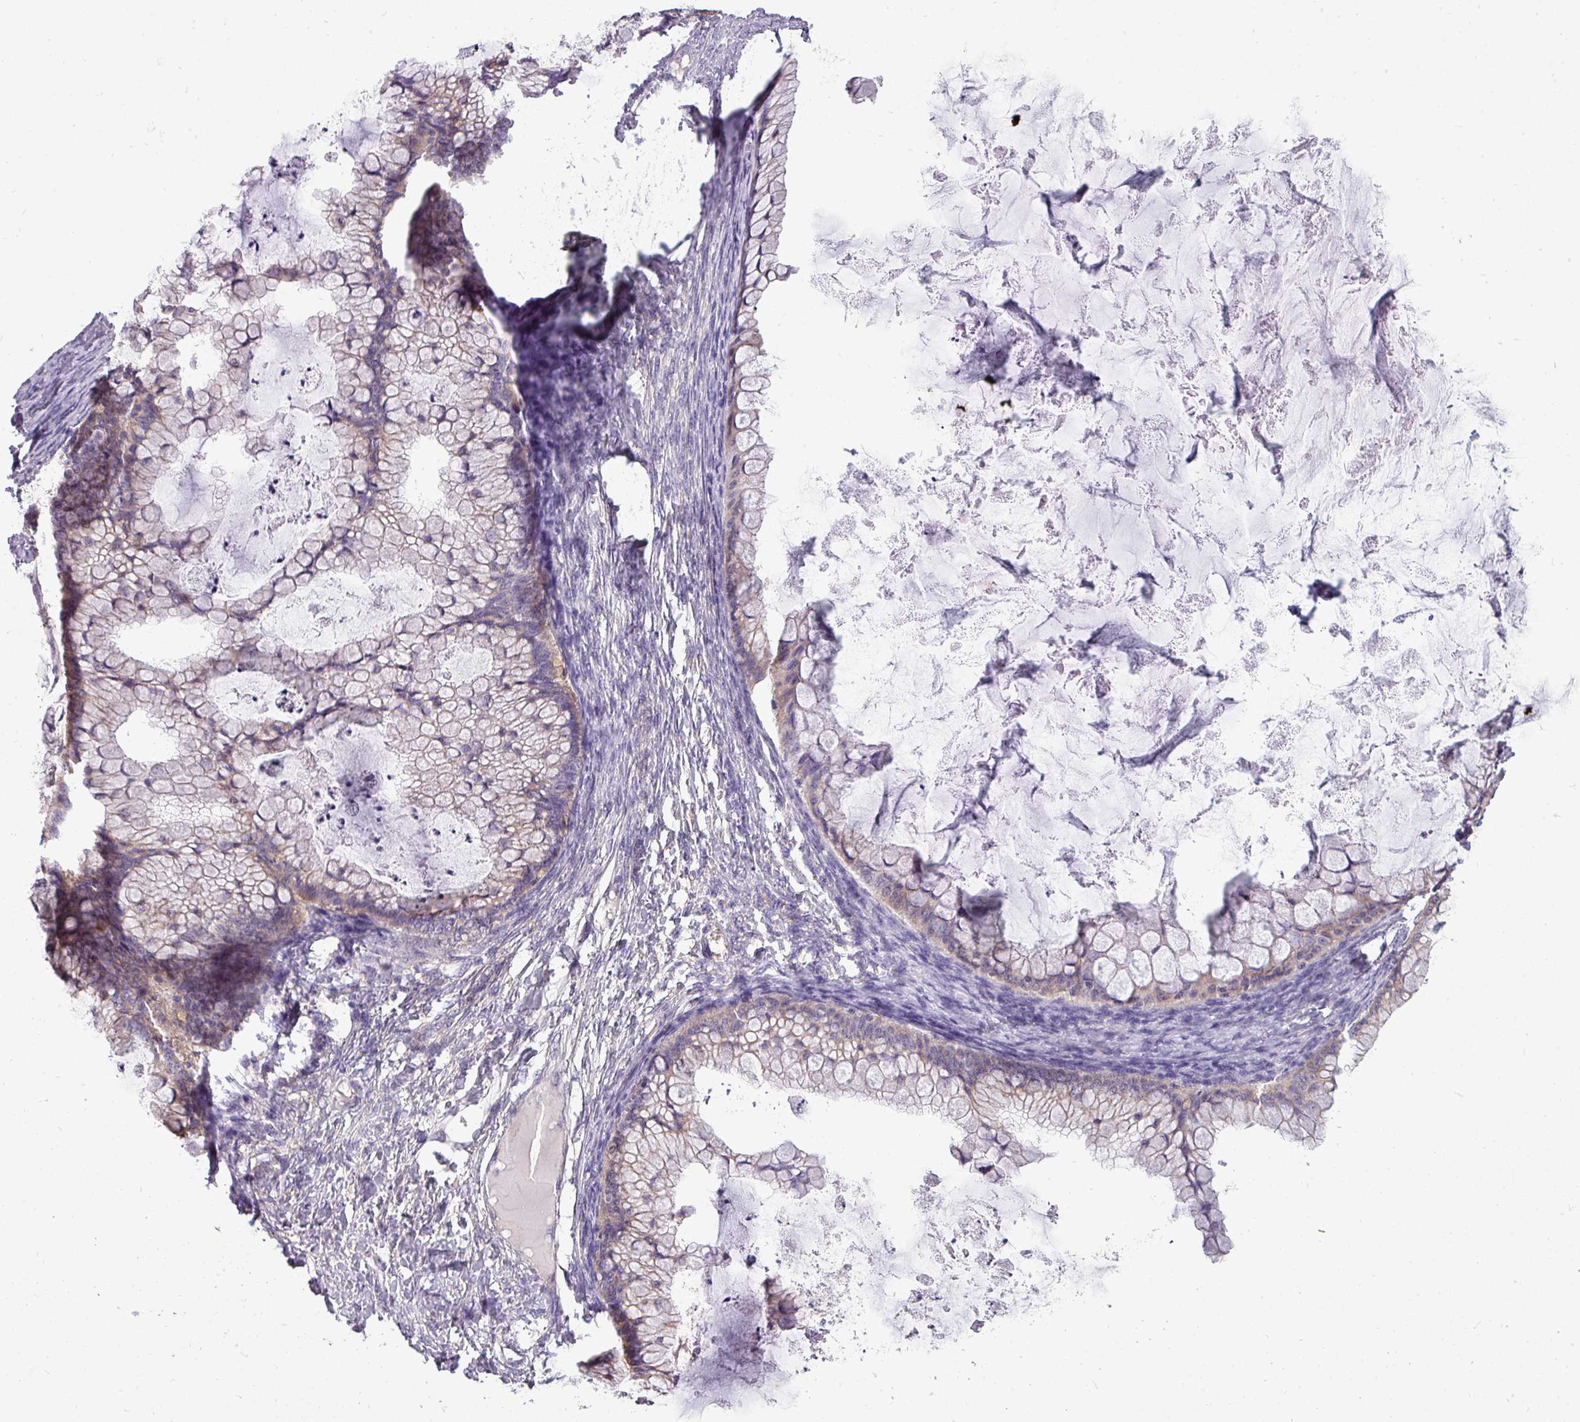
{"staining": {"intensity": "weak", "quantity": ">75%", "location": "cytoplasmic/membranous"}, "tissue": "ovarian cancer", "cell_type": "Tumor cells", "image_type": "cancer", "snomed": [{"axis": "morphology", "description": "Cystadenocarcinoma, mucinous, NOS"}, {"axis": "topography", "description": "Ovary"}], "caption": "This histopathology image displays ovarian cancer stained with immunohistochemistry (IHC) to label a protein in brown. The cytoplasmic/membranous of tumor cells show weak positivity for the protein. Nuclei are counter-stained blue.", "gene": "DNAAF9", "patient": {"sex": "female", "age": 35}}